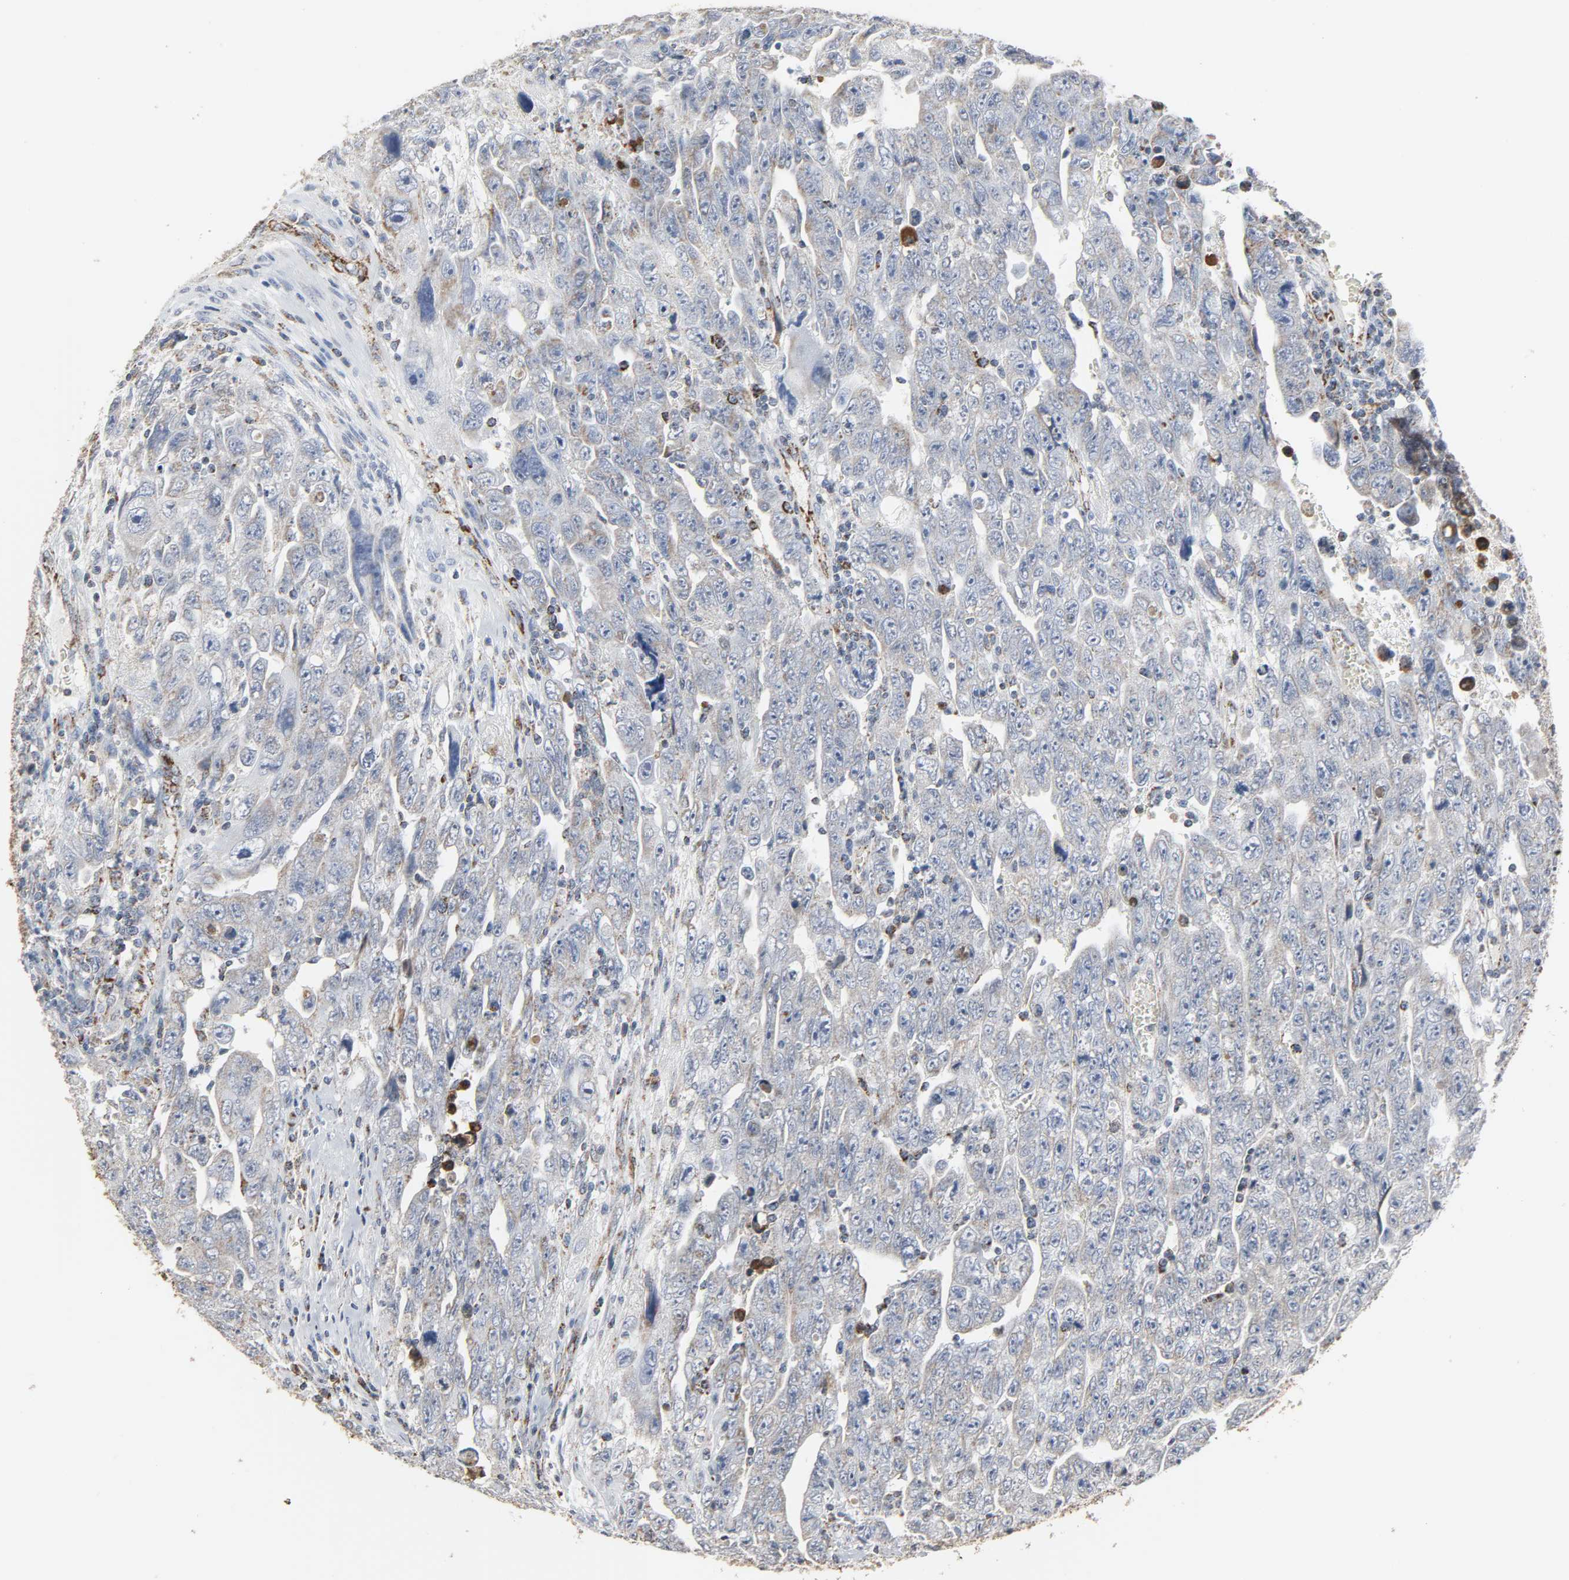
{"staining": {"intensity": "weak", "quantity": "<25%", "location": "cytoplasmic/membranous"}, "tissue": "testis cancer", "cell_type": "Tumor cells", "image_type": "cancer", "snomed": [{"axis": "morphology", "description": "Carcinoma, Embryonal, NOS"}, {"axis": "topography", "description": "Testis"}], "caption": "Tumor cells show no significant expression in testis cancer (embryonal carcinoma).", "gene": "ACAT1", "patient": {"sex": "male", "age": 28}}